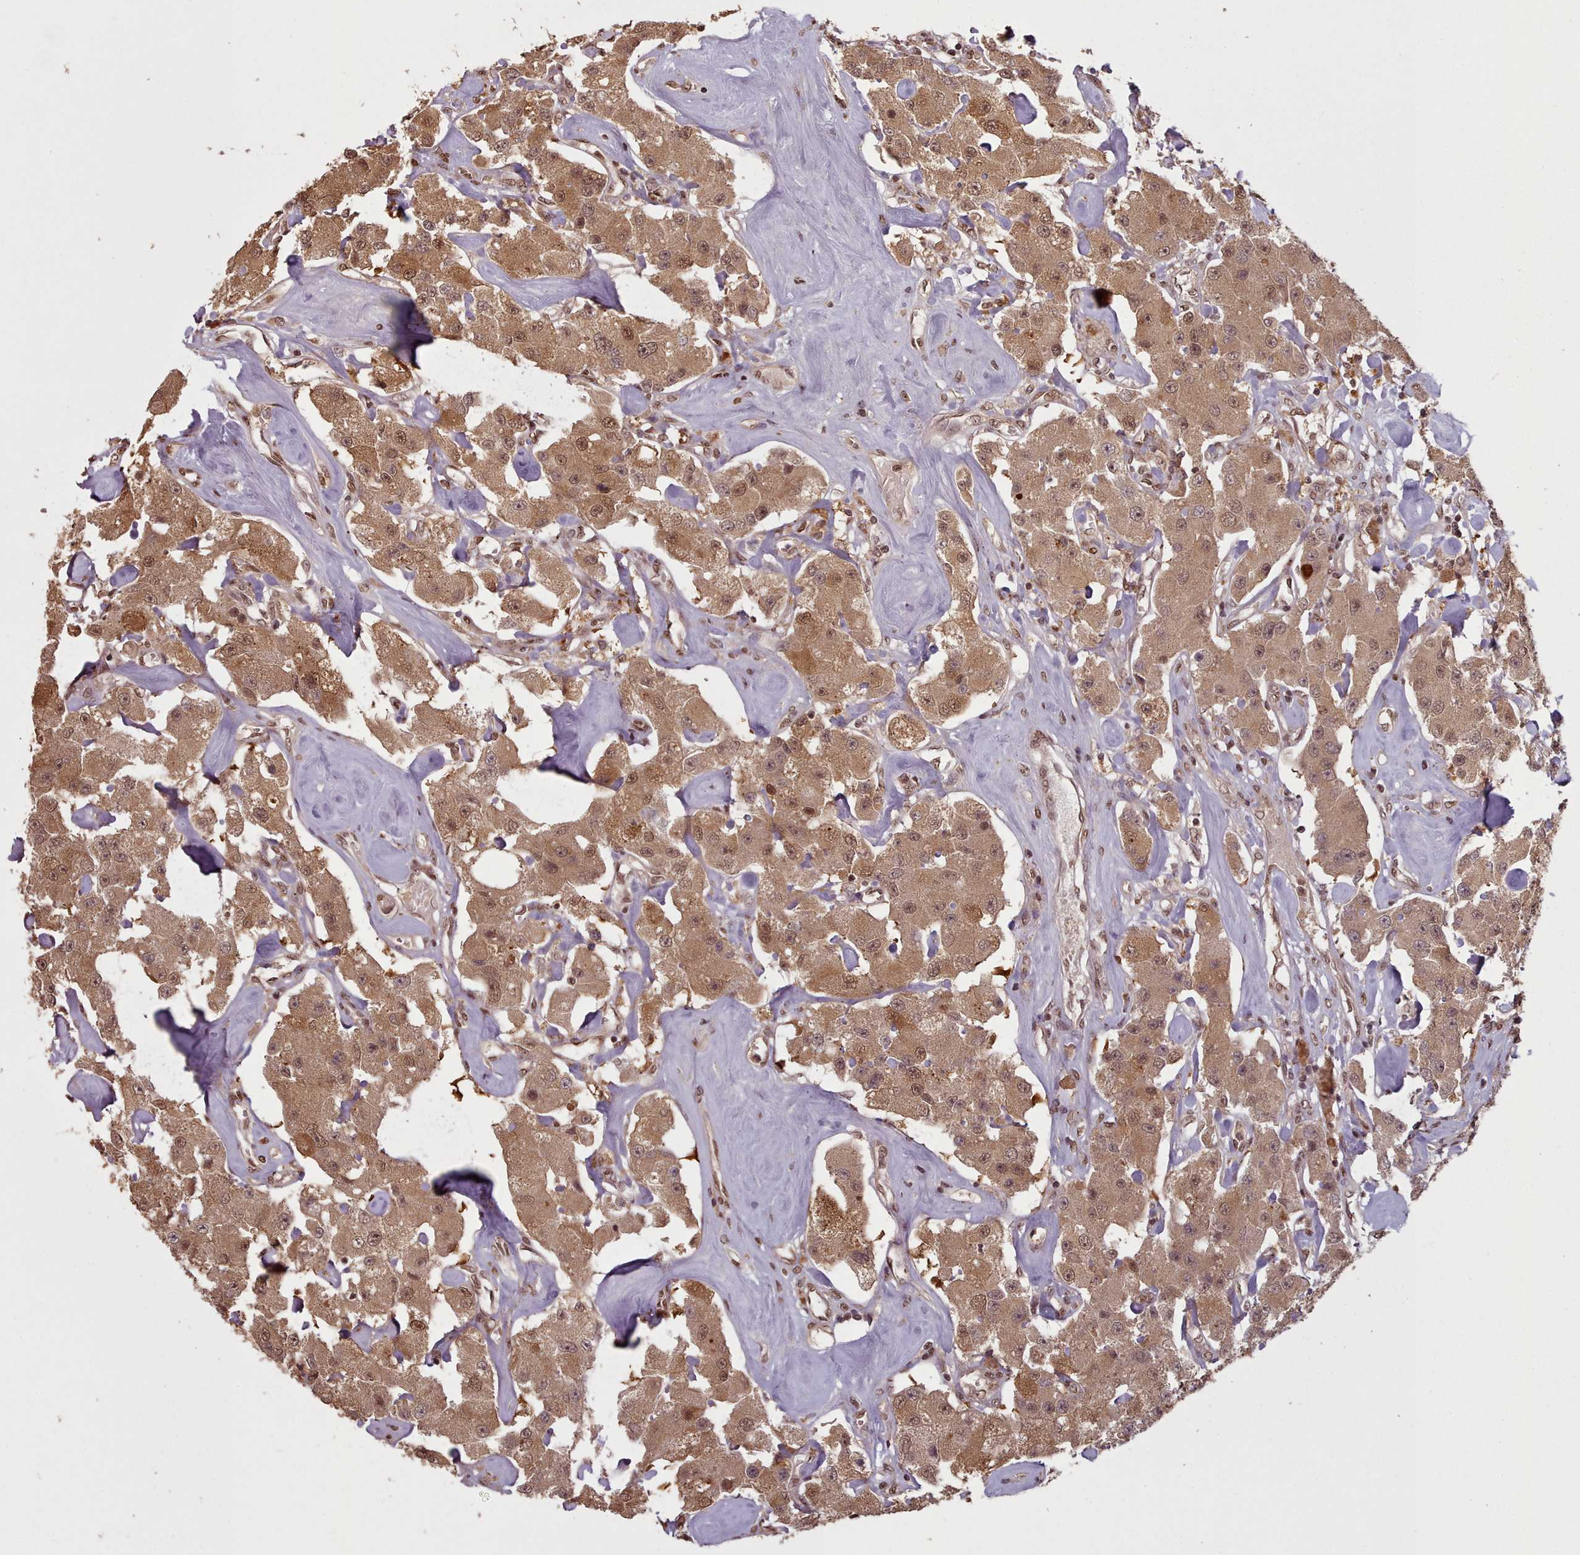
{"staining": {"intensity": "moderate", "quantity": ">75%", "location": "cytoplasmic/membranous,nuclear"}, "tissue": "carcinoid", "cell_type": "Tumor cells", "image_type": "cancer", "snomed": [{"axis": "morphology", "description": "Carcinoid, malignant, NOS"}, {"axis": "topography", "description": "Pancreas"}], "caption": "Protein analysis of carcinoid tissue demonstrates moderate cytoplasmic/membranous and nuclear expression in about >75% of tumor cells.", "gene": "RPS27A", "patient": {"sex": "male", "age": 41}}